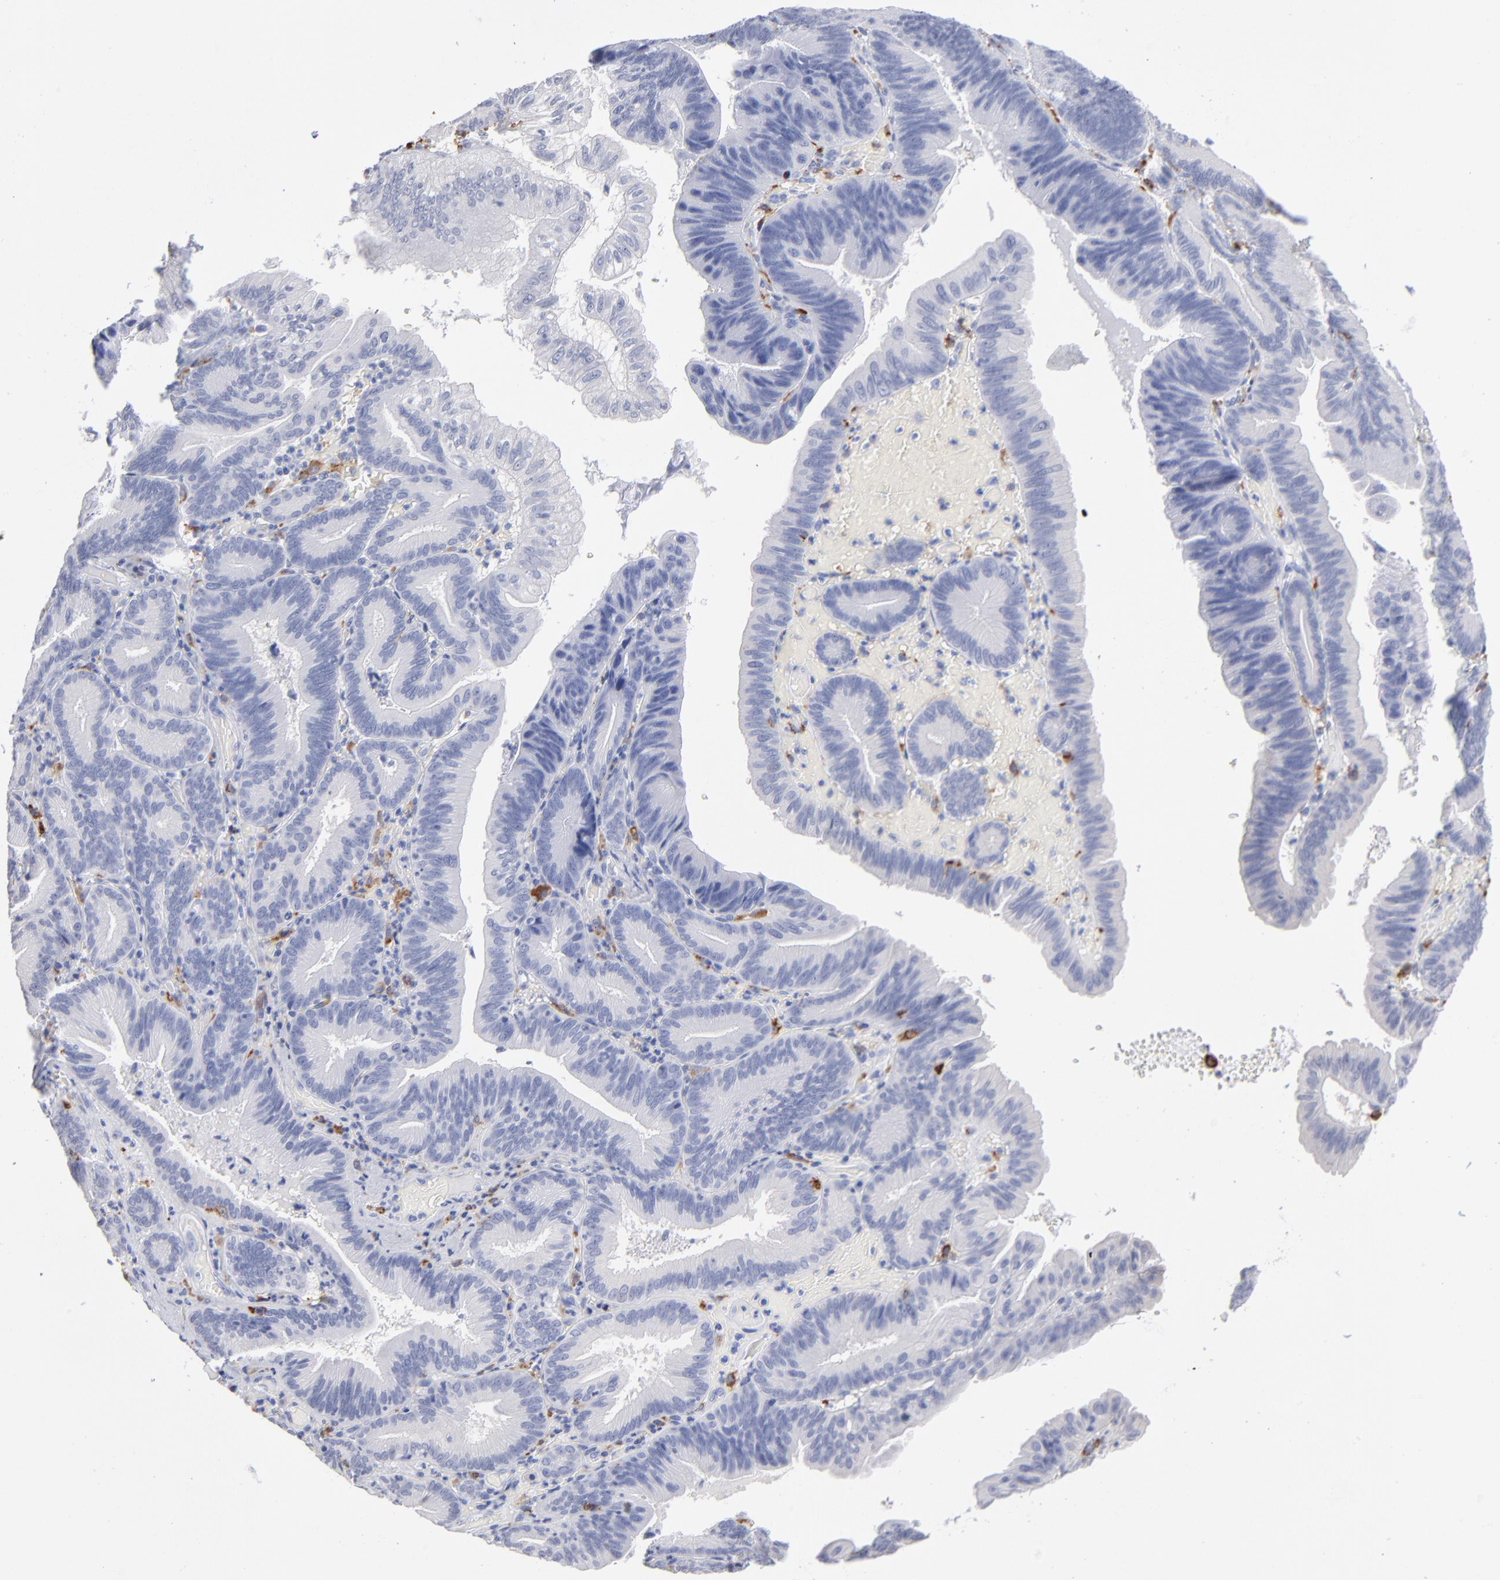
{"staining": {"intensity": "negative", "quantity": "none", "location": "none"}, "tissue": "pancreatic cancer", "cell_type": "Tumor cells", "image_type": "cancer", "snomed": [{"axis": "morphology", "description": "Adenocarcinoma, NOS"}, {"axis": "topography", "description": "Pancreas"}], "caption": "Protein analysis of pancreatic cancer demonstrates no significant staining in tumor cells.", "gene": "CD180", "patient": {"sex": "male", "age": 82}}